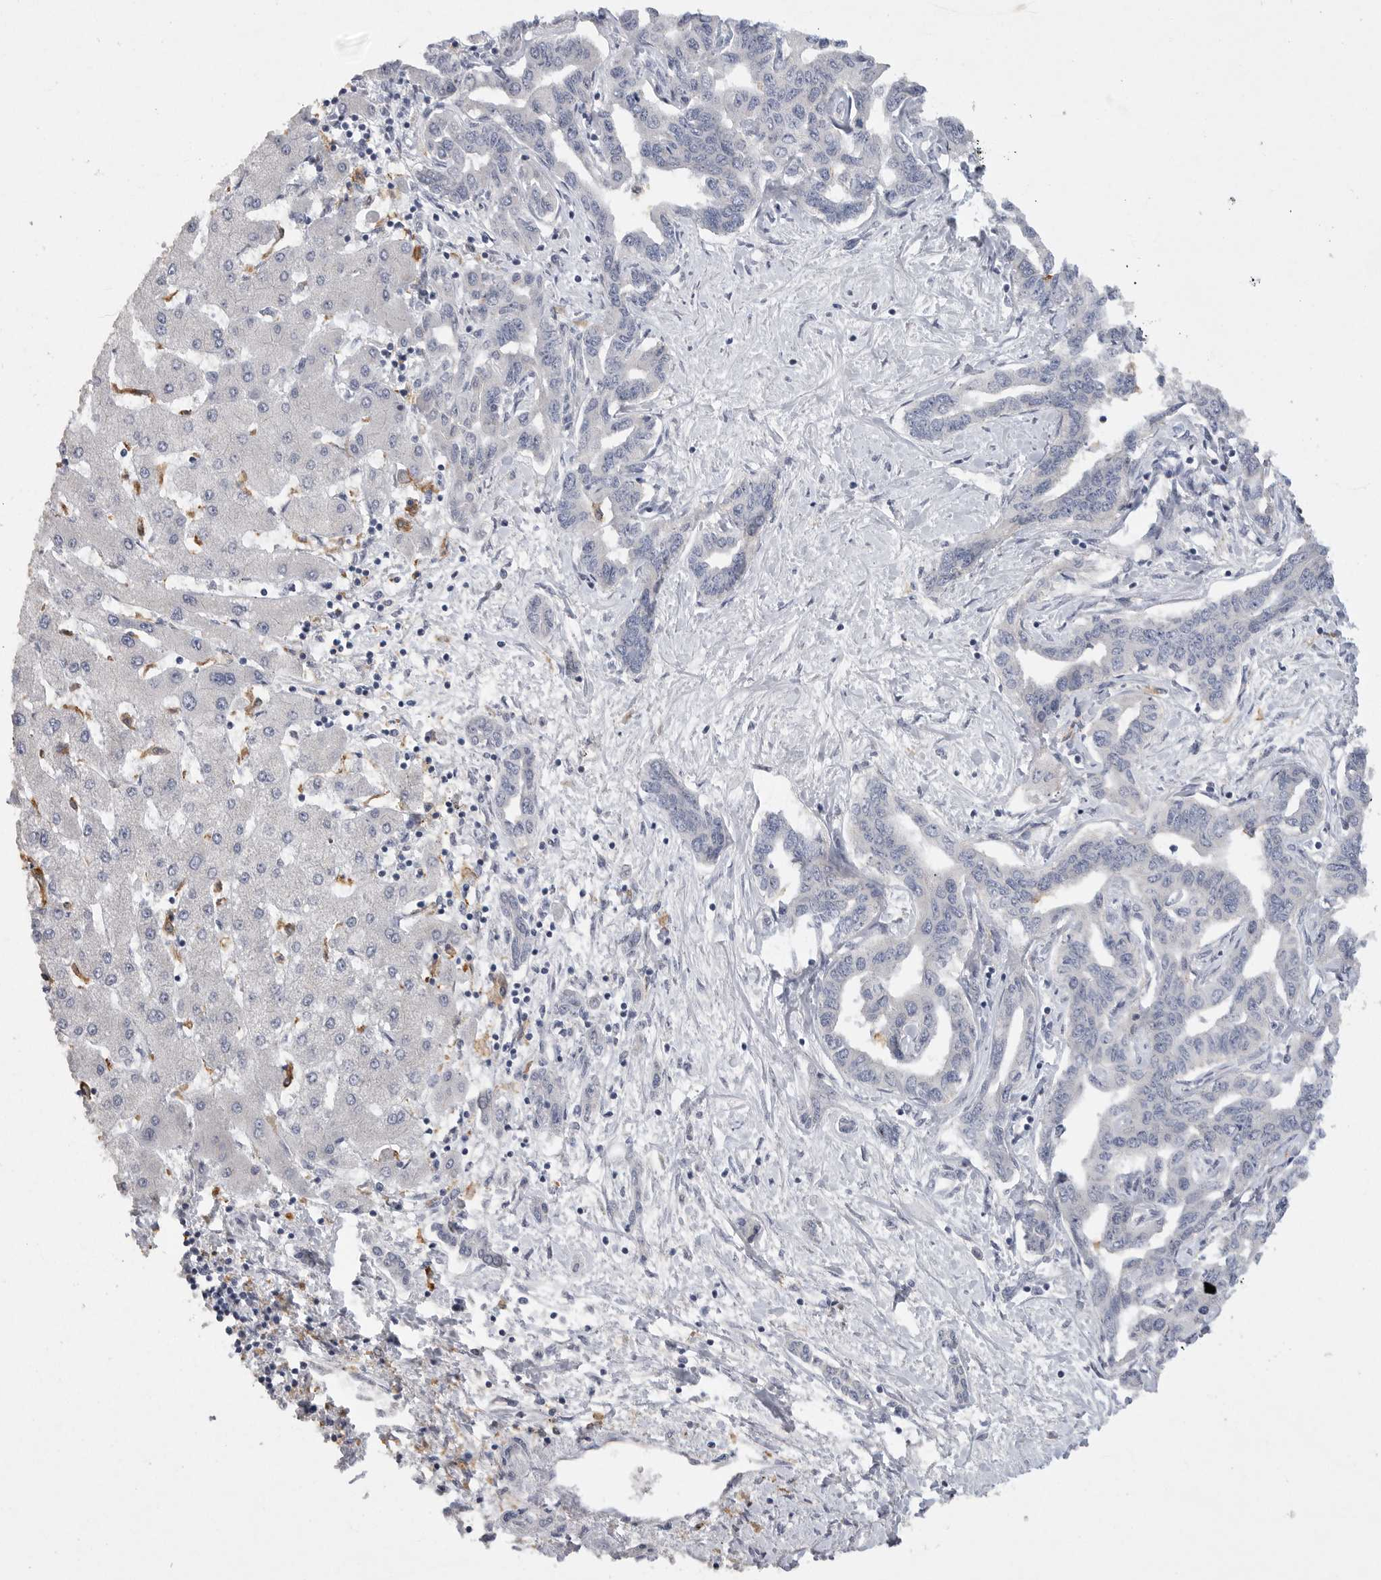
{"staining": {"intensity": "negative", "quantity": "none", "location": "none"}, "tissue": "liver cancer", "cell_type": "Tumor cells", "image_type": "cancer", "snomed": [{"axis": "morphology", "description": "Cholangiocarcinoma"}, {"axis": "topography", "description": "Liver"}], "caption": "Liver cancer stained for a protein using immunohistochemistry (IHC) shows no positivity tumor cells.", "gene": "EDEM3", "patient": {"sex": "male", "age": 59}}